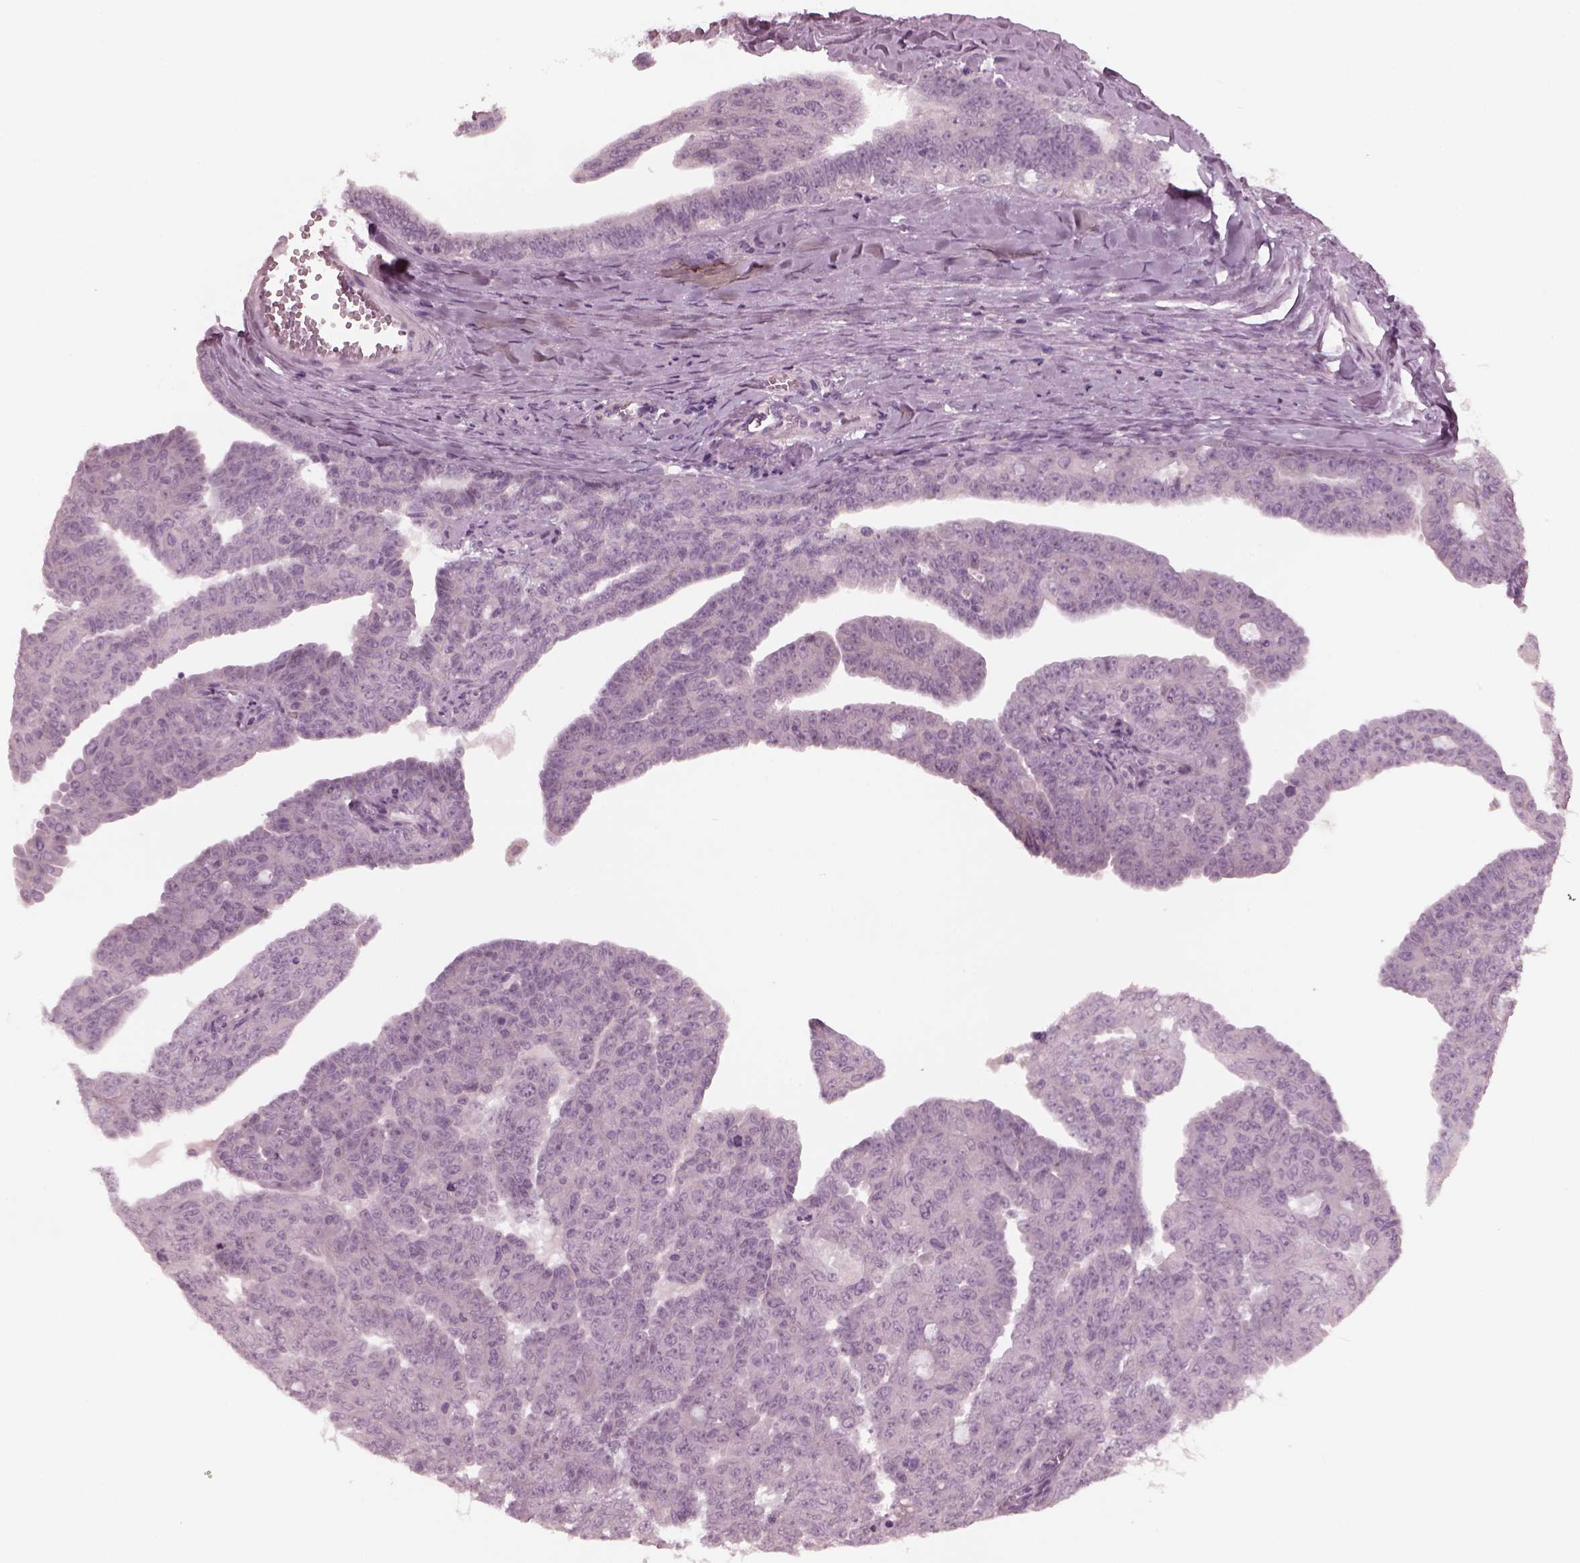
{"staining": {"intensity": "negative", "quantity": "none", "location": "none"}, "tissue": "ovarian cancer", "cell_type": "Tumor cells", "image_type": "cancer", "snomed": [{"axis": "morphology", "description": "Cystadenocarcinoma, serous, NOS"}, {"axis": "topography", "description": "Ovary"}], "caption": "DAB immunohistochemical staining of ovarian serous cystadenocarcinoma demonstrates no significant expression in tumor cells. (IHC, brightfield microscopy, high magnification).", "gene": "YY2", "patient": {"sex": "female", "age": 71}}